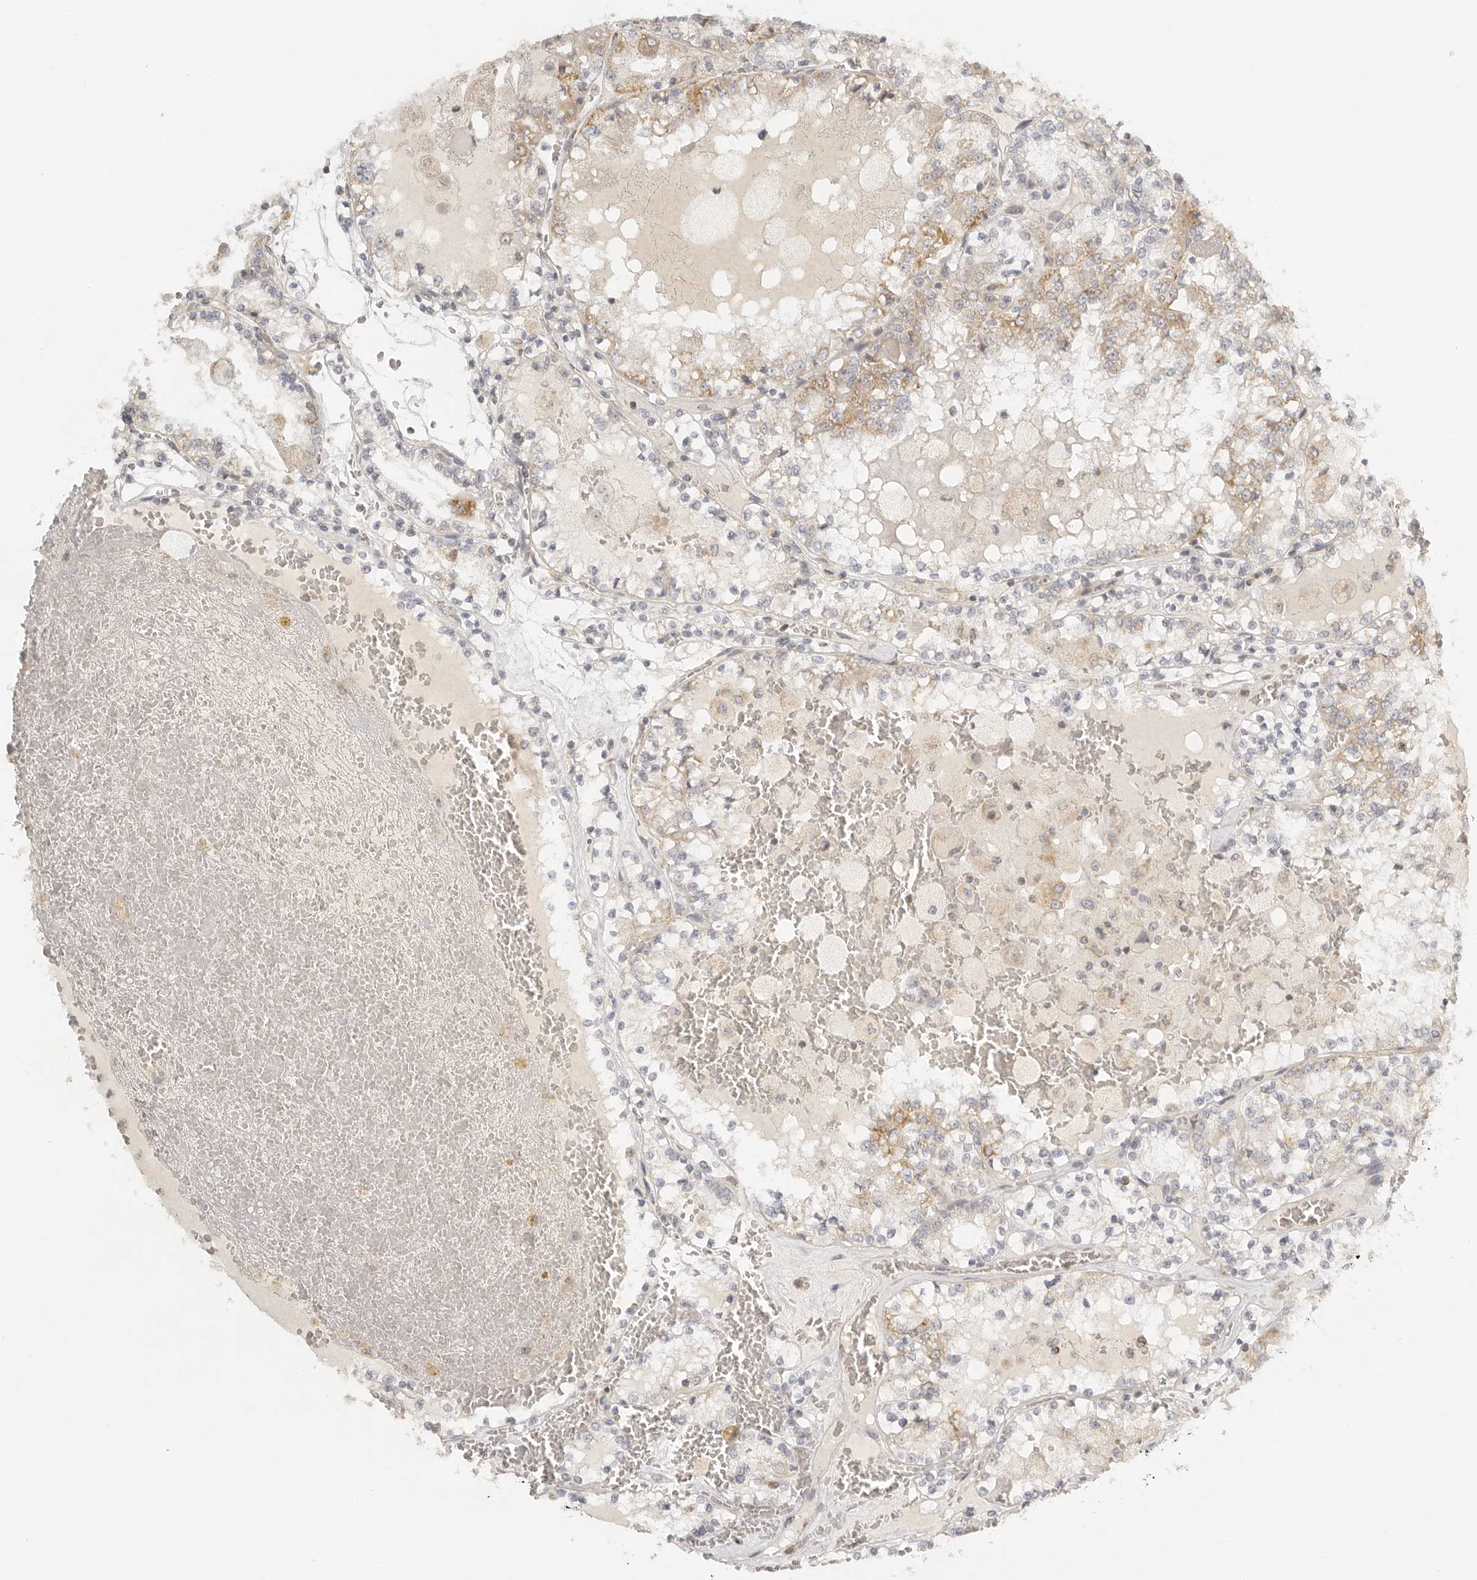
{"staining": {"intensity": "moderate", "quantity": "25%-75%", "location": "cytoplasmic/membranous"}, "tissue": "renal cancer", "cell_type": "Tumor cells", "image_type": "cancer", "snomed": [{"axis": "morphology", "description": "Adenocarcinoma, NOS"}, {"axis": "topography", "description": "Kidney"}], "caption": "Immunohistochemistry image of neoplastic tissue: human renal cancer (adenocarcinoma) stained using IHC shows medium levels of moderate protein expression localized specifically in the cytoplasmic/membranous of tumor cells, appearing as a cytoplasmic/membranous brown color.", "gene": "KDF1", "patient": {"sex": "female", "age": 56}}